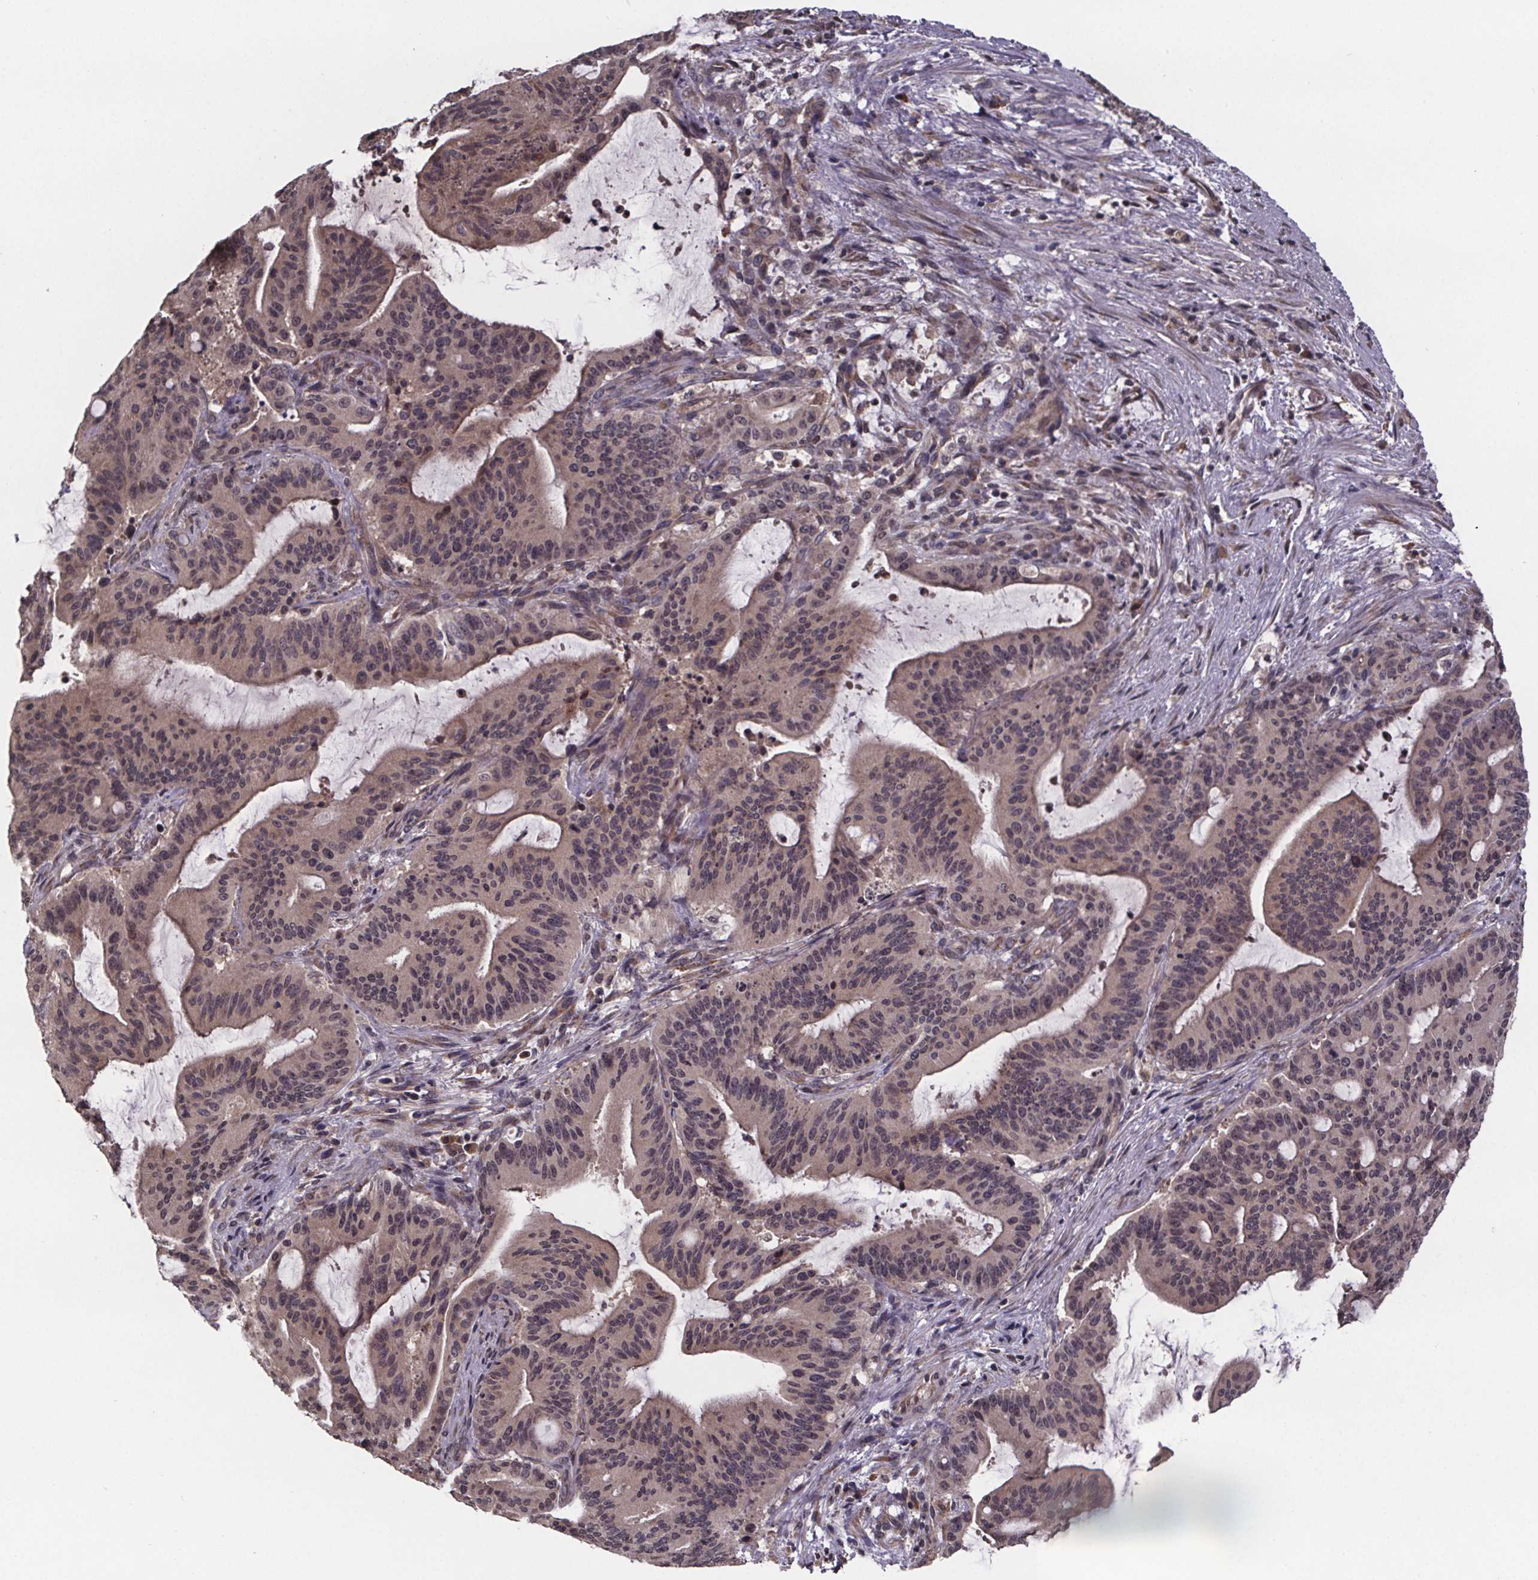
{"staining": {"intensity": "weak", "quantity": ">75%", "location": "cytoplasmic/membranous"}, "tissue": "liver cancer", "cell_type": "Tumor cells", "image_type": "cancer", "snomed": [{"axis": "morphology", "description": "Cholangiocarcinoma"}, {"axis": "topography", "description": "Liver"}], "caption": "This histopathology image reveals liver cancer stained with immunohistochemistry (IHC) to label a protein in brown. The cytoplasmic/membranous of tumor cells show weak positivity for the protein. Nuclei are counter-stained blue.", "gene": "SAT1", "patient": {"sex": "female", "age": 73}}